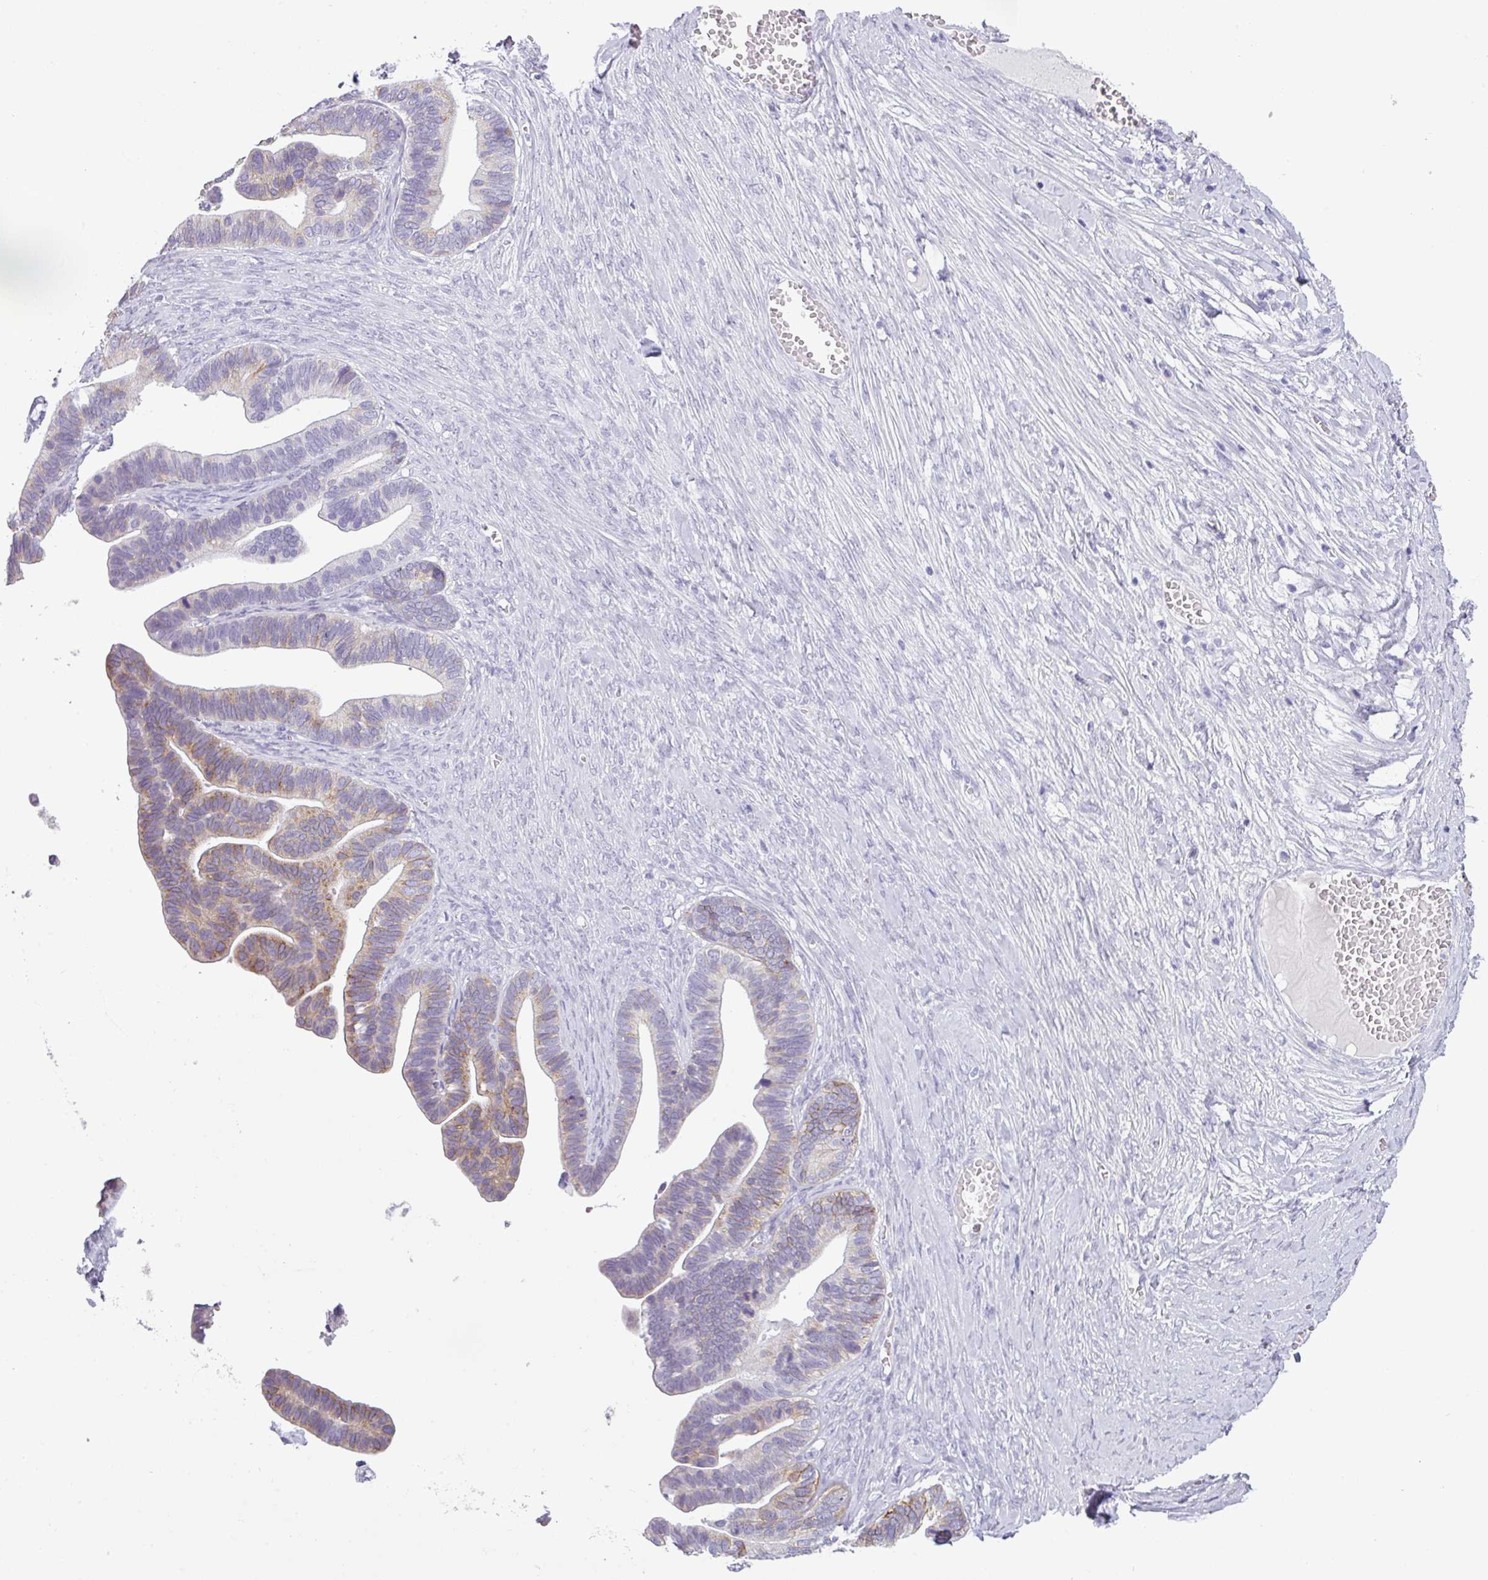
{"staining": {"intensity": "moderate", "quantity": "25%-75%", "location": "cytoplasmic/membranous"}, "tissue": "ovarian cancer", "cell_type": "Tumor cells", "image_type": "cancer", "snomed": [{"axis": "morphology", "description": "Cystadenocarcinoma, serous, NOS"}, {"axis": "topography", "description": "Ovary"}], "caption": "The micrograph displays immunohistochemical staining of serous cystadenocarcinoma (ovarian). There is moderate cytoplasmic/membranous staining is present in approximately 25%-75% of tumor cells.", "gene": "CDH16", "patient": {"sex": "female", "age": 56}}